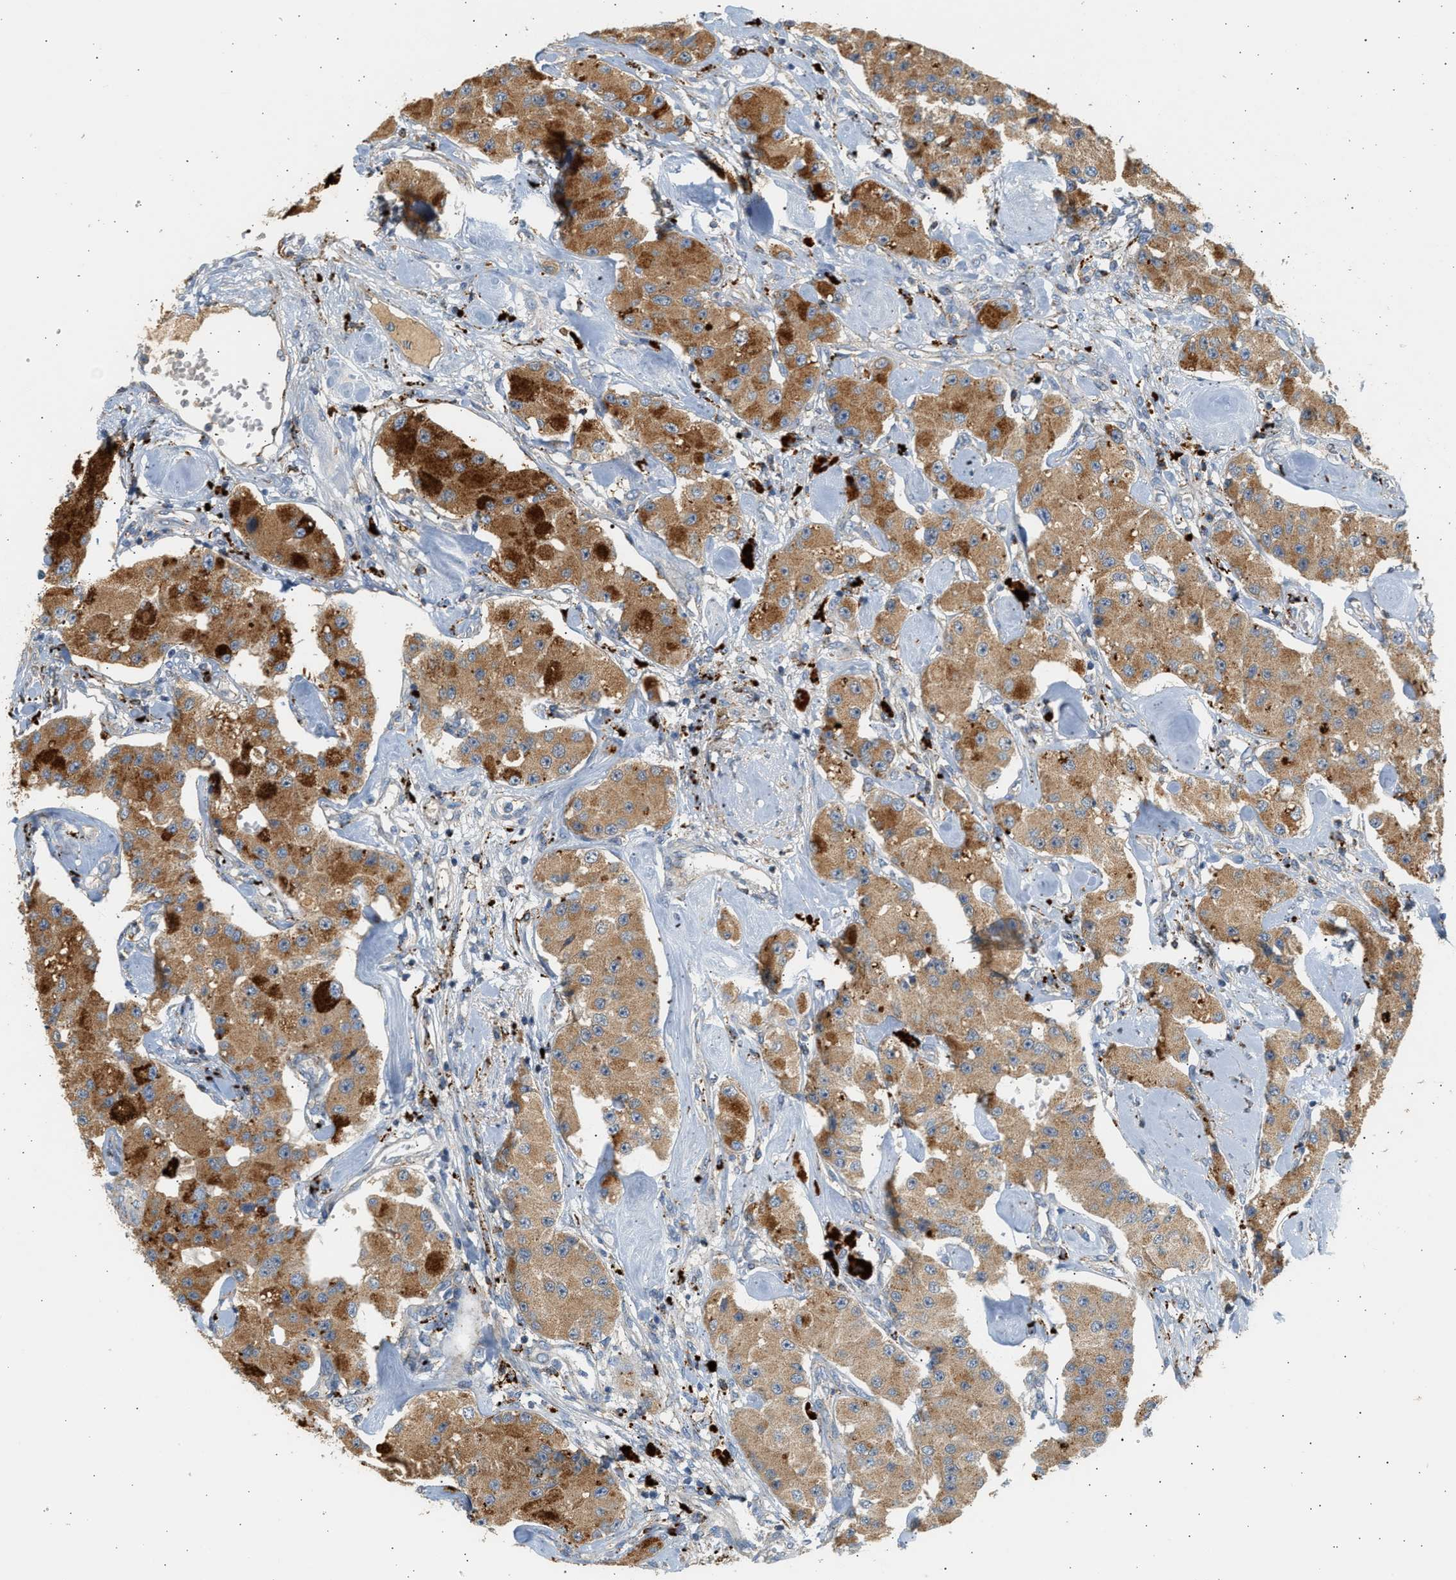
{"staining": {"intensity": "moderate", "quantity": ">75%", "location": "cytoplasmic/membranous"}, "tissue": "carcinoid", "cell_type": "Tumor cells", "image_type": "cancer", "snomed": [{"axis": "morphology", "description": "Carcinoid, malignant, NOS"}, {"axis": "topography", "description": "Pancreas"}], "caption": "Protein staining demonstrates moderate cytoplasmic/membranous staining in about >75% of tumor cells in malignant carcinoid. The staining is performed using DAB brown chromogen to label protein expression. The nuclei are counter-stained blue using hematoxylin.", "gene": "ENTHD1", "patient": {"sex": "male", "age": 41}}